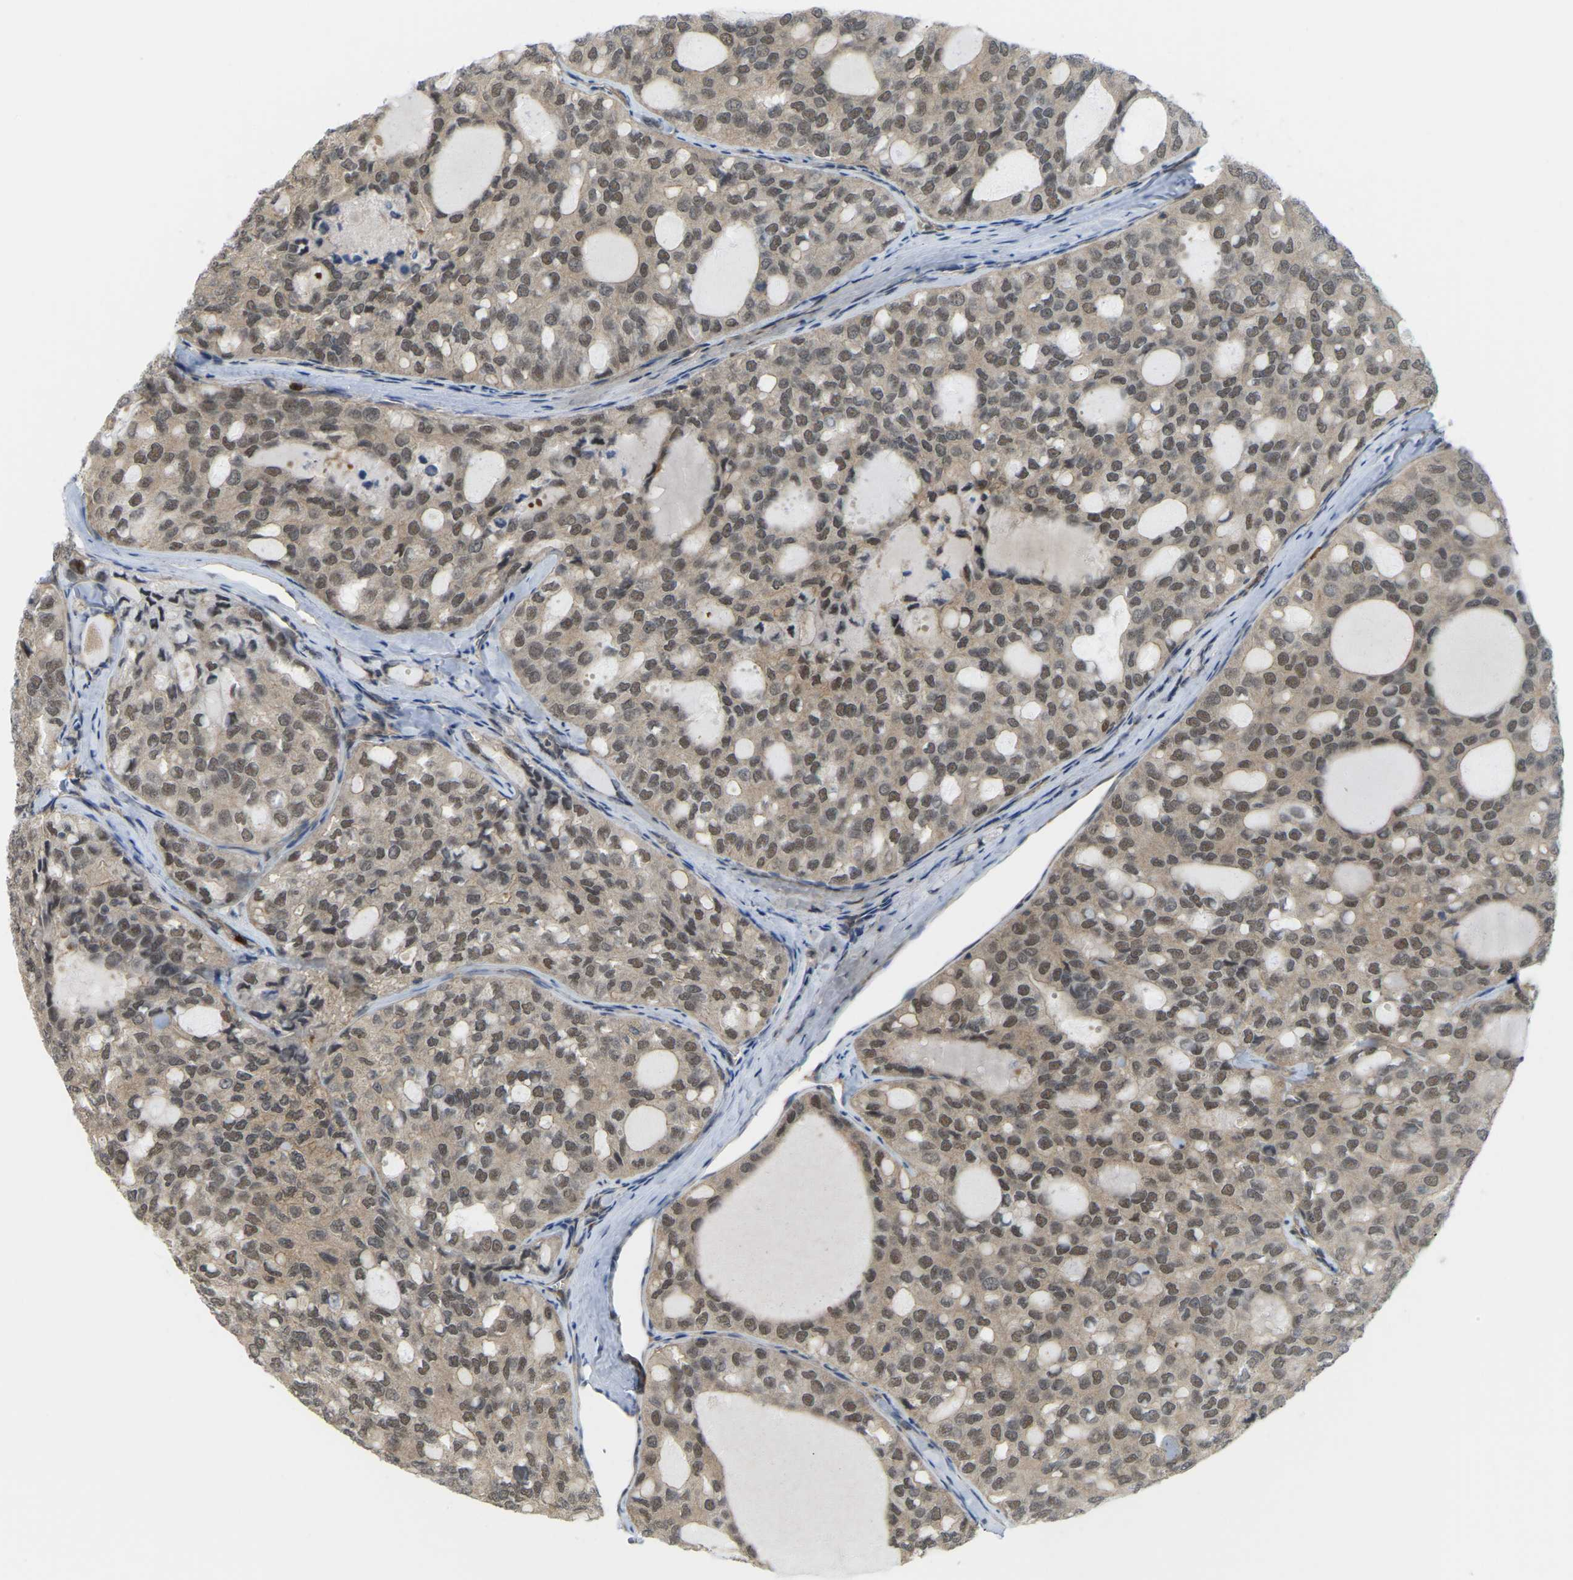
{"staining": {"intensity": "moderate", "quantity": ">75%", "location": "nuclear"}, "tissue": "thyroid cancer", "cell_type": "Tumor cells", "image_type": "cancer", "snomed": [{"axis": "morphology", "description": "Follicular adenoma carcinoma, NOS"}, {"axis": "topography", "description": "Thyroid gland"}], "caption": "Moderate nuclear staining for a protein is appreciated in about >75% of tumor cells of thyroid cancer (follicular adenoma carcinoma) using immunohistochemistry.", "gene": "SERPINB5", "patient": {"sex": "male", "age": 75}}